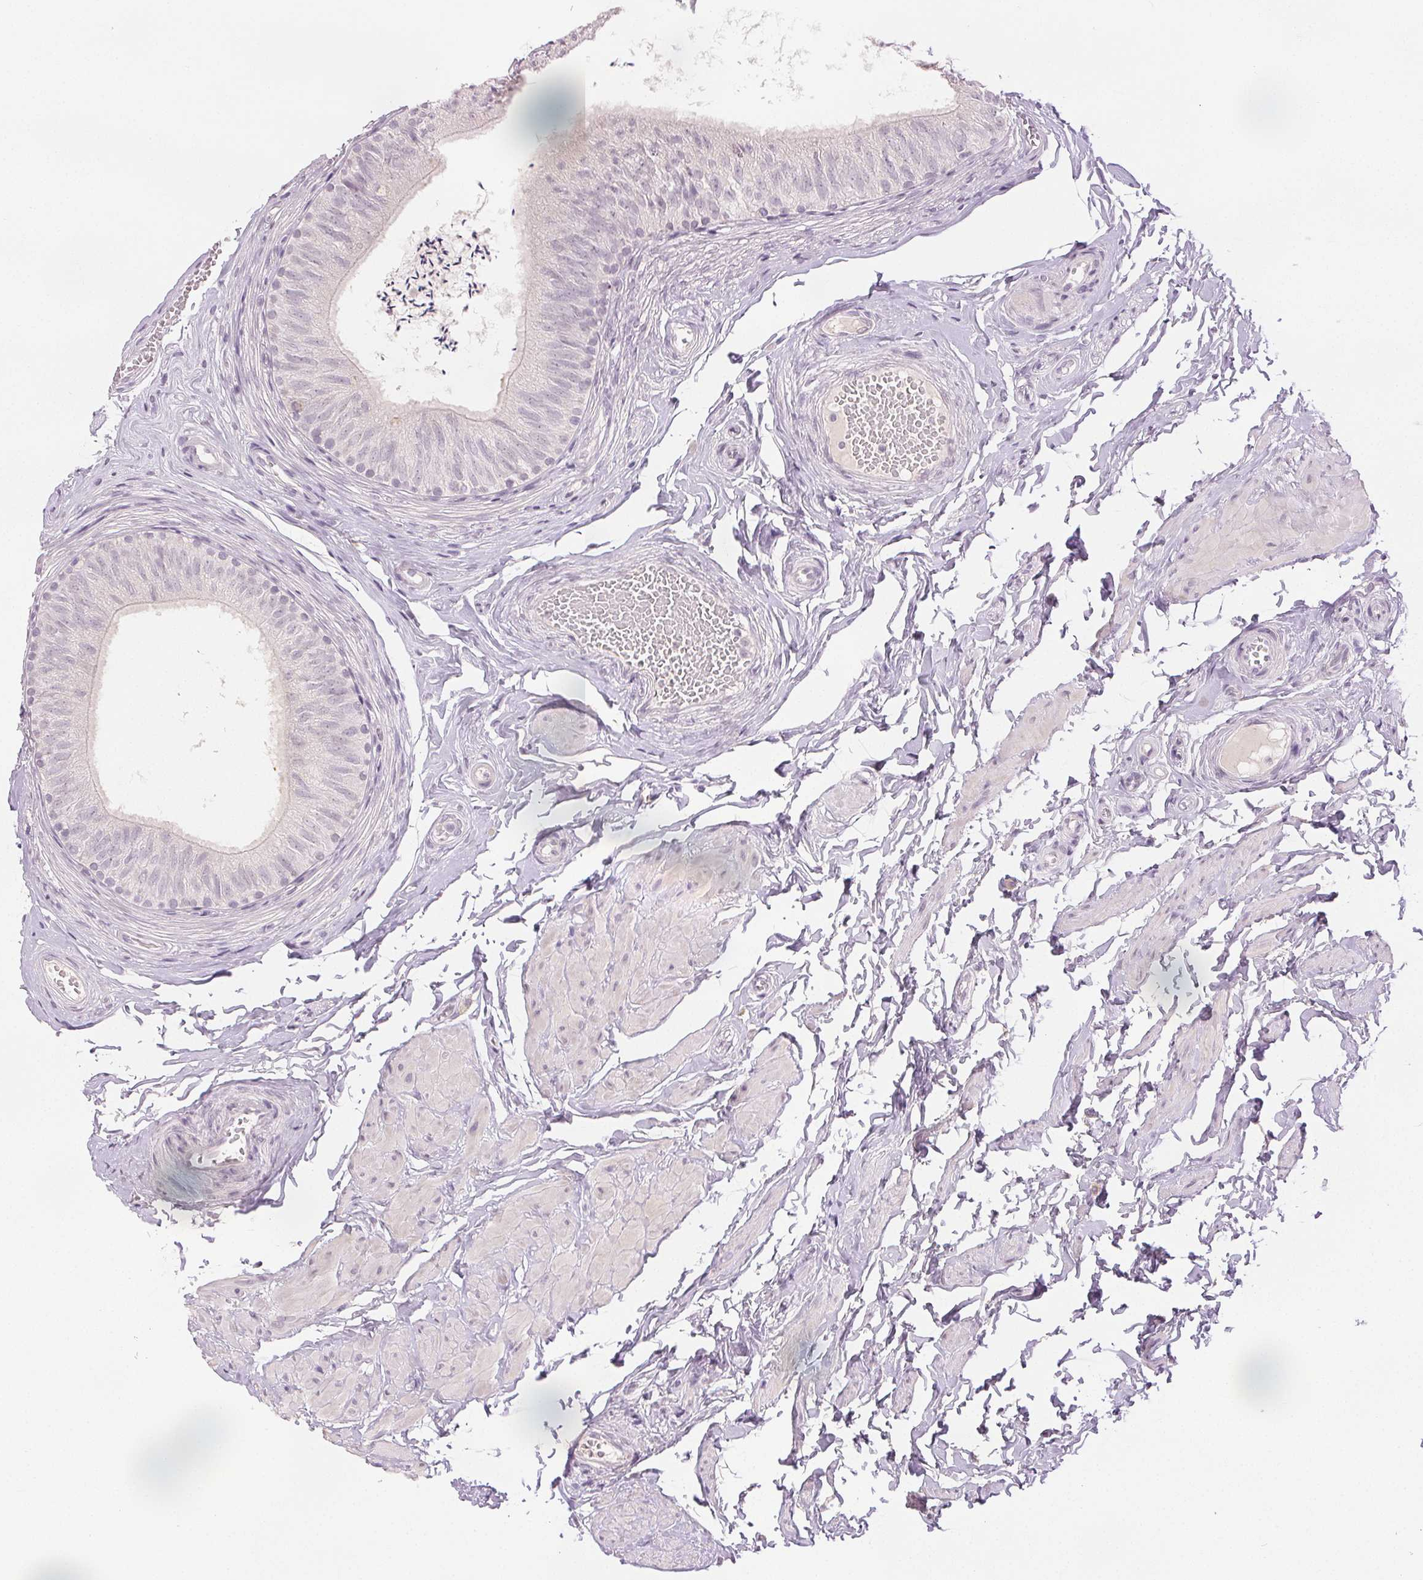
{"staining": {"intensity": "negative", "quantity": "none", "location": "none"}, "tissue": "epididymis", "cell_type": "Glandular cells", "image_type": "normal", "snomed": [{"axis": "morphology", "description": "Normal tissue, NOS"}, {"axis": "topography", "description": "Epididymis, spermatic cord, NOS"}, {"axis": "topography", "description": "Epididymis"}, {"axis": "topography", "description": "Peripheral nerve tissue"}], "caption": "Glandular cells are negative for protein expression in benign human epididymis. (DAB (3,3'-diaminobenzidine) IHC visualized using brightfield microscopy, high magnification).", "gene": "SCGN", "patient": {"sex": "male", "age": 29}}